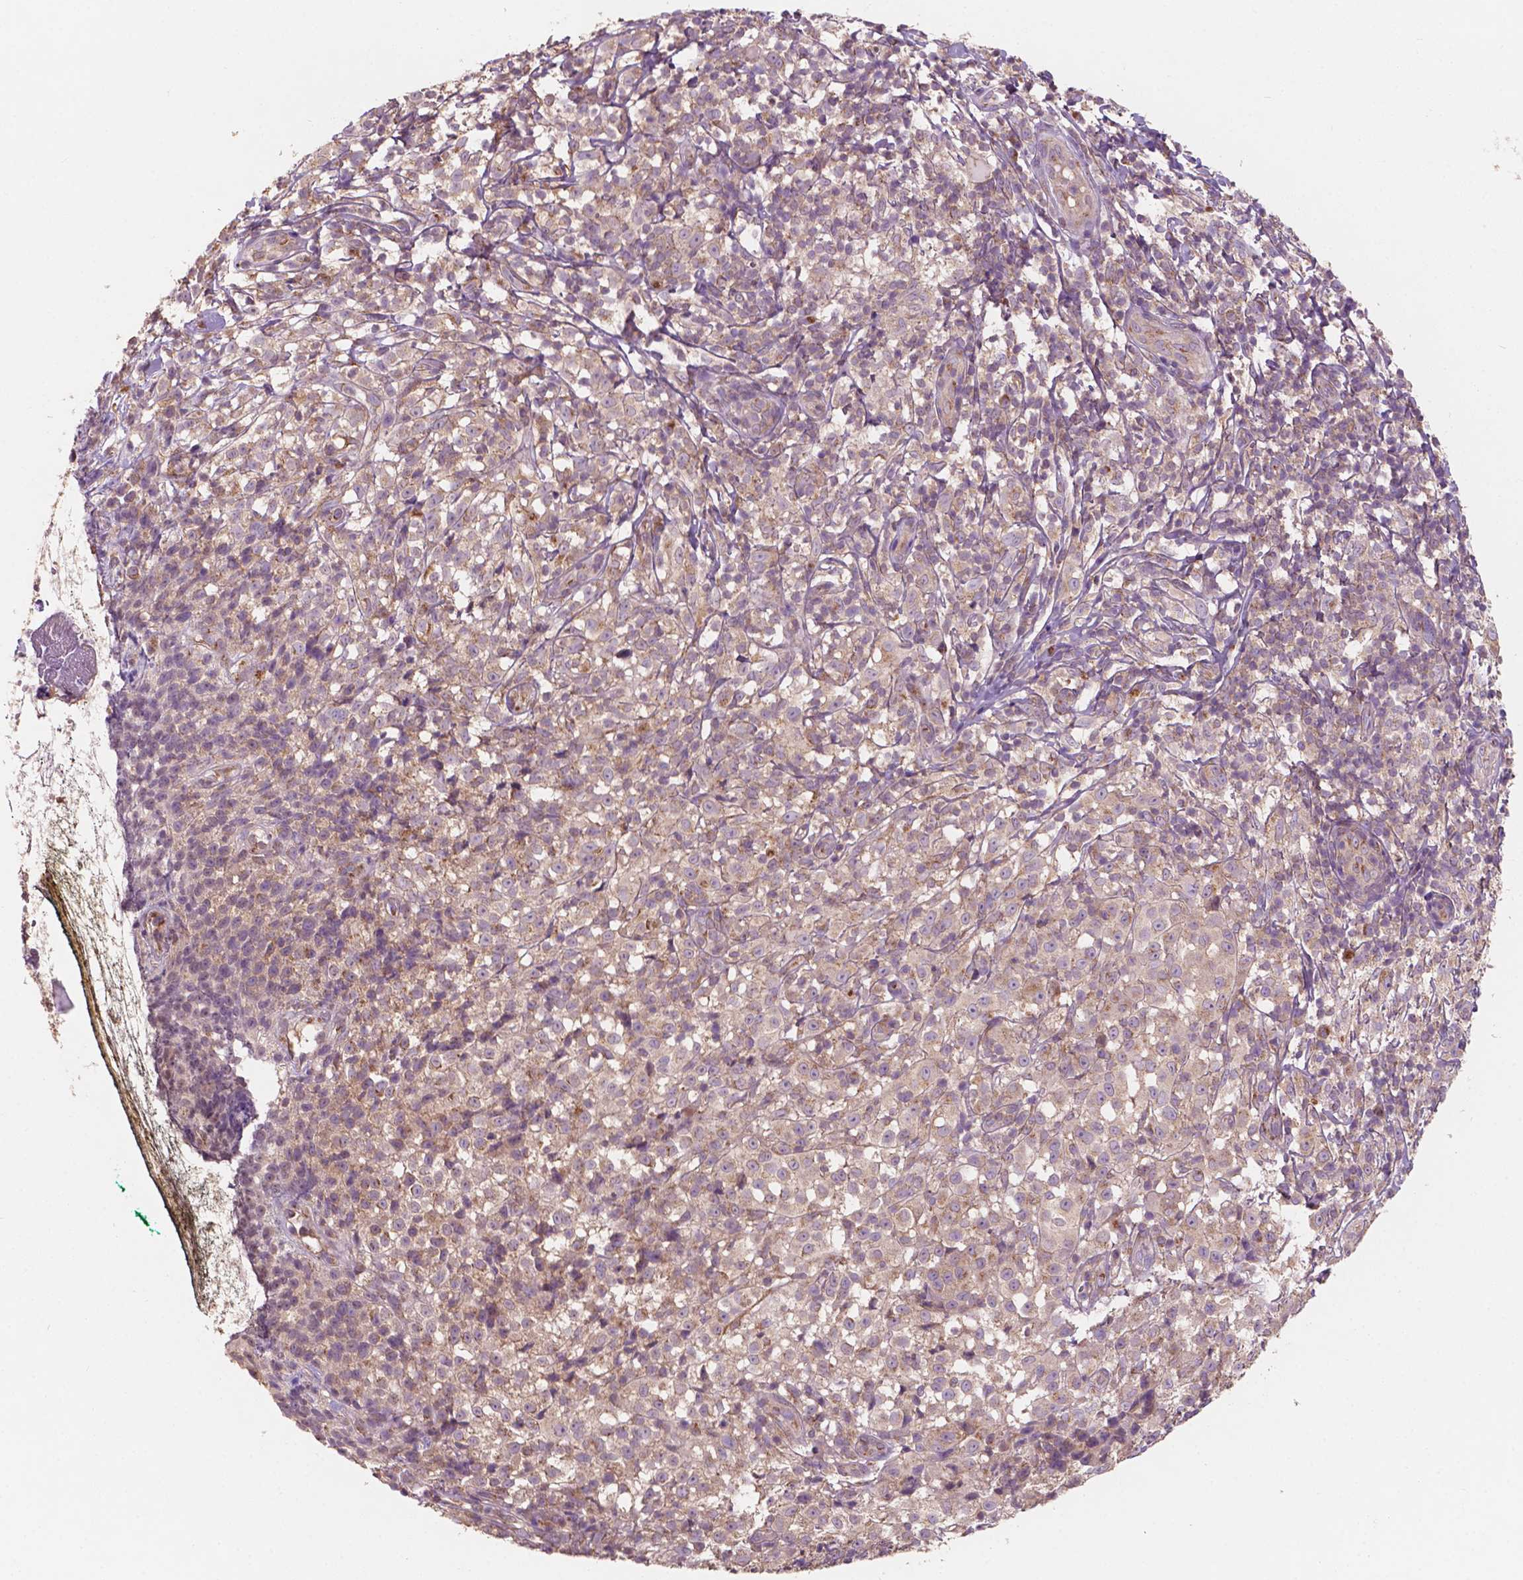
{"staining": {"intensity": "weak", "quantity": ">75%", "location": "cytoplasmic/membranous"}, "tissue": "melanoma", "cell_type": "Tumor cells", "image_type": "cancer", "snomed": [{"axis": "morphology", "description": "Malignant melanoma, NOS"}, {"axis": "topography", "description": "Skin"}], "caption": "Malignant melanoma stained with a protein marker shows weak staining in tumor cells.", "gene": "CHPT1", "patient": {"sex": "male", "age": 85}}